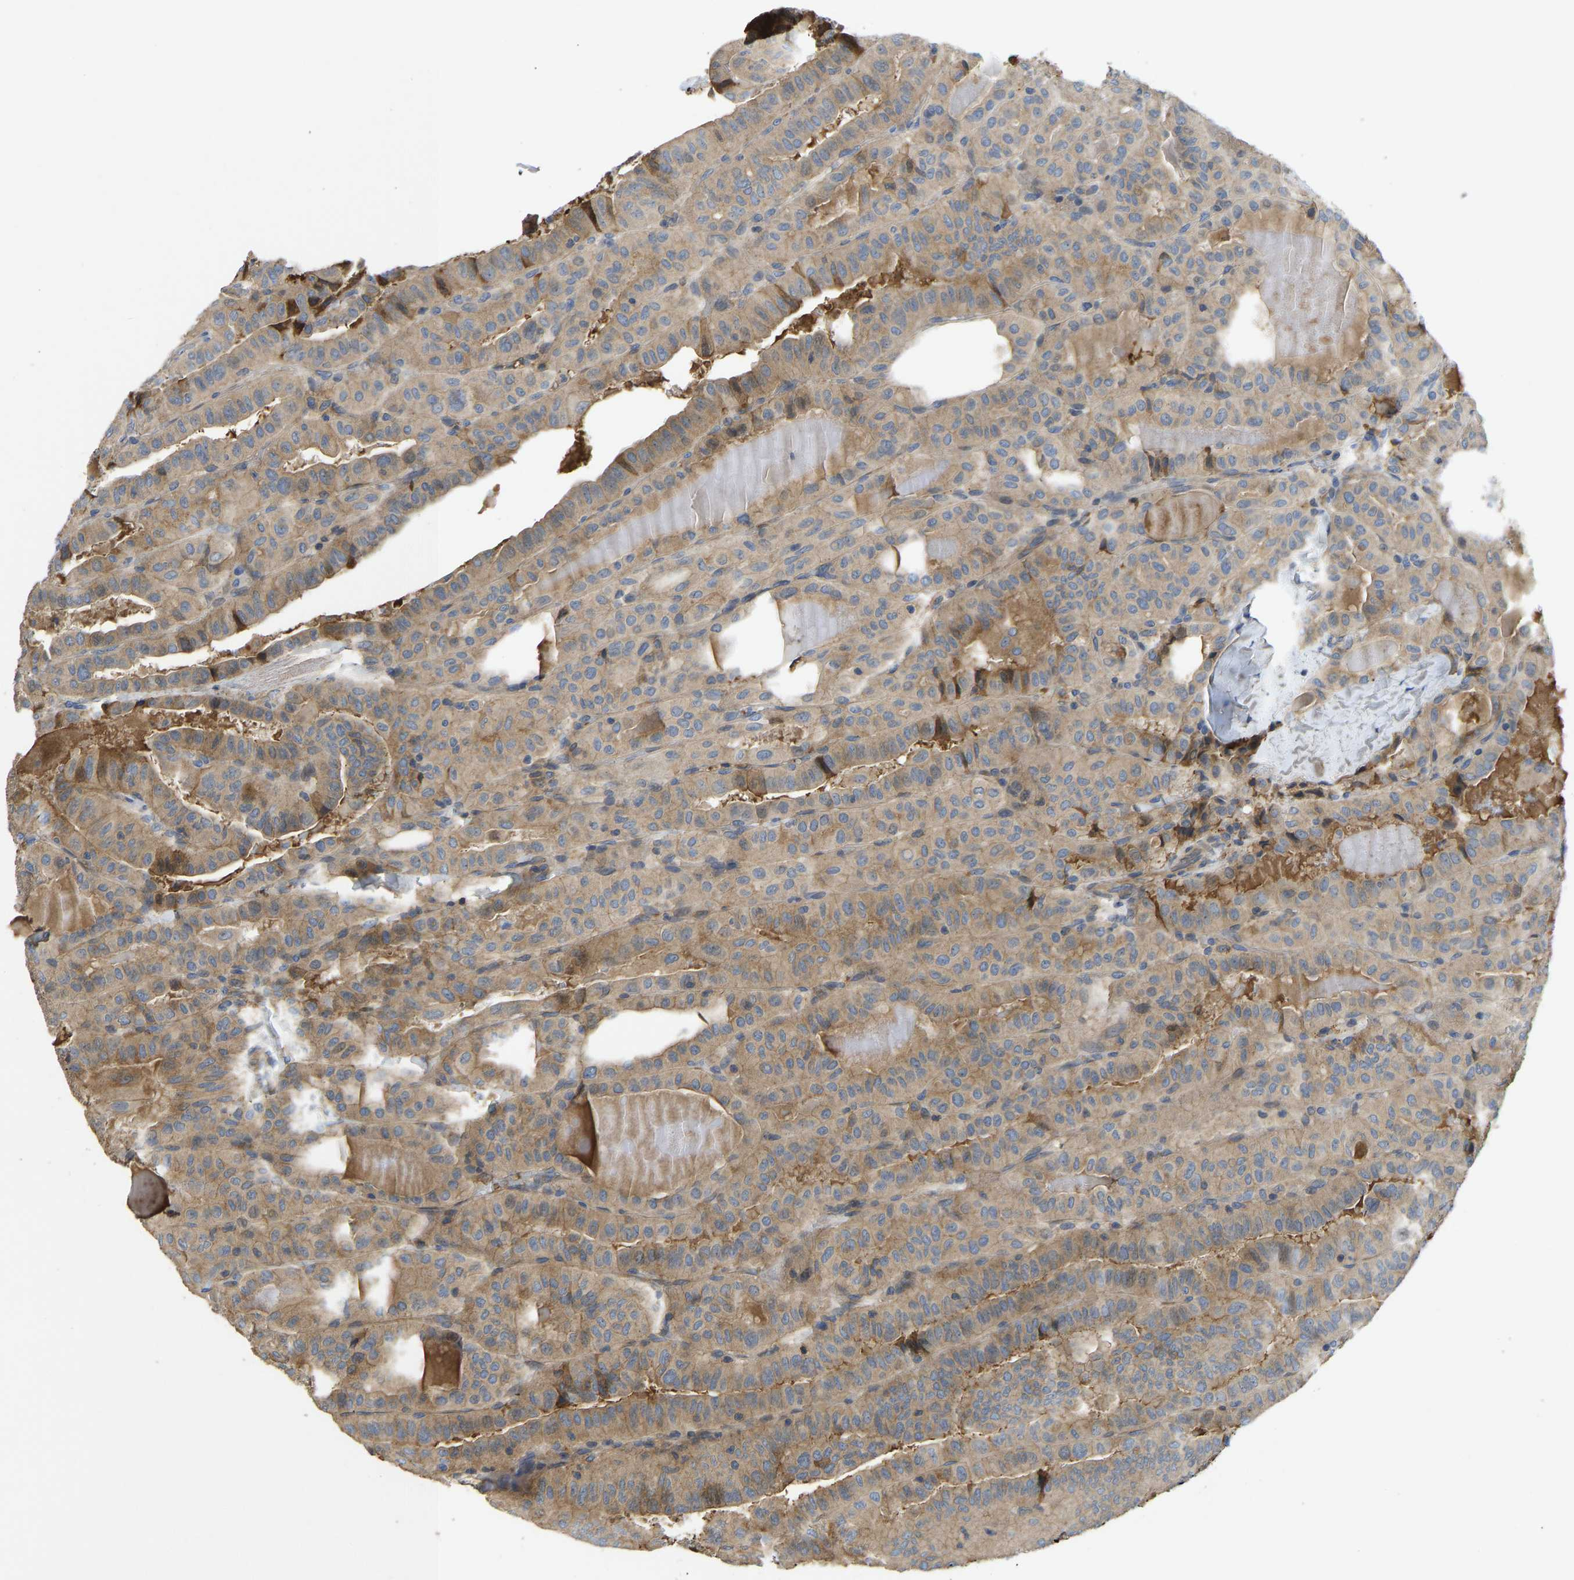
{"staining": {"intensity": "strong", "quantity": "<25%", "location": "cytoplasmic/membranous"}, "tissue": "thyroid cancer", "cell_type": "Tumor cells", "image_type": "cancer", "snomed": [{"axis": "morphology", "description": "Papillary adenocarcinoma, NOS"}, {"axis": "topography", "description": "Thyroid gland"}], "caption": "Immunohistochemistry staining of thyroid cancer, which demonstrates medium levels of strong cytoplasmic/membranous expression in about <25% of tumor cells indicating strong cytoplasmic/membranous protein expression. The staining was performed using DAB (brown) for protein detection and nuclei were counterstained in hematoxylin (blue).", "gene": "VCPKMT", "patient": {"sex": "male", "age": 77}}